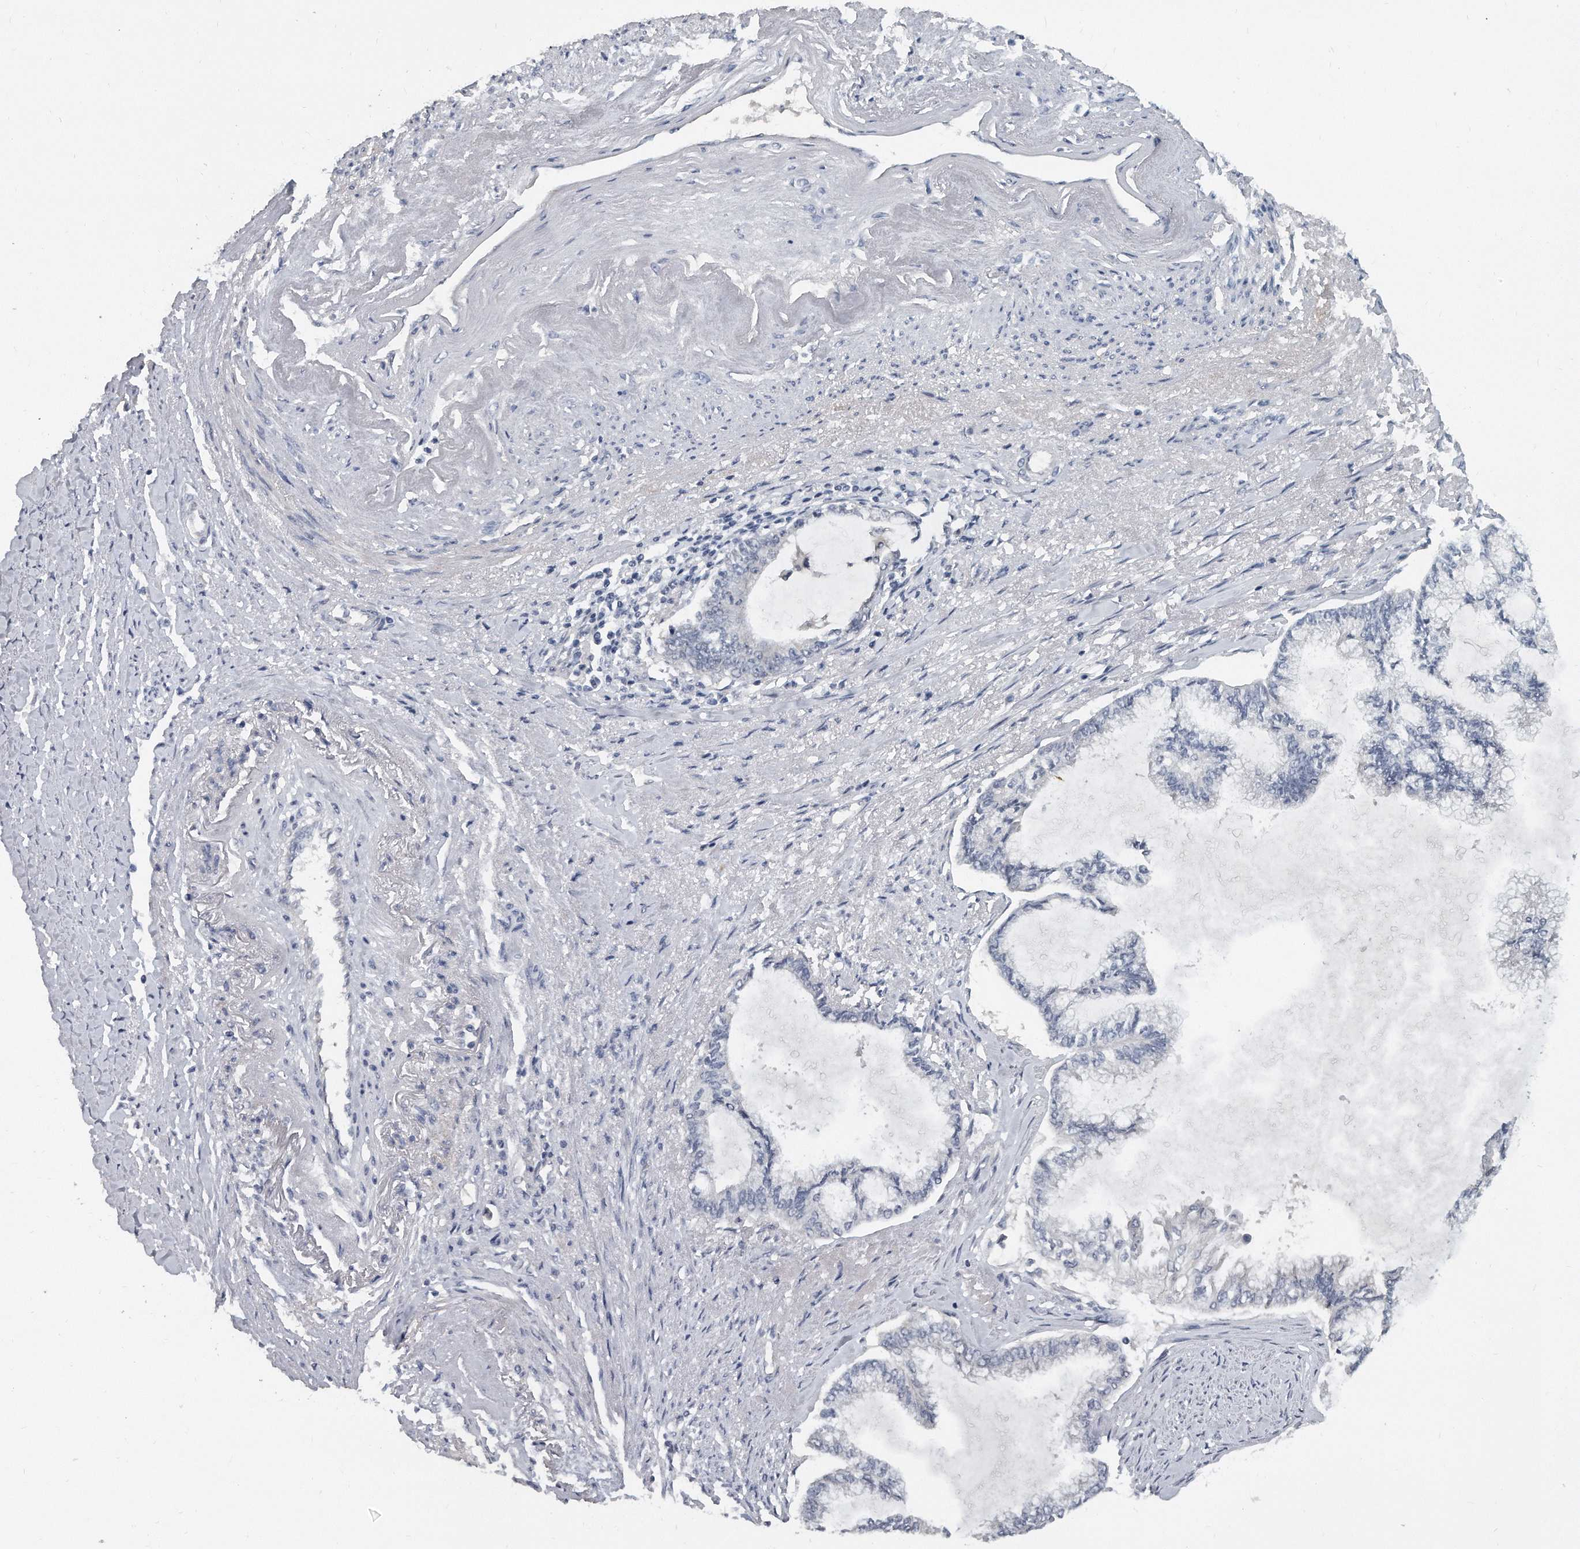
{"staining": {"intensity": "negative", "quantity": "none", "location": "none"}, "tissue": "endometrial cancer", "cell_type": "Tumor cells", "image_type": "cancer", "snomed": [{"axis": "morphology", "description": "Adenocarcinoma, NOS"}, {"axis": "topography", "description": "Endometrium"}], "caption": "Tumor cells are negative for brown protein staining in endometrial cancer (adenocarcinoma).", "gene": "KLHL7", "patient": {"sex": "female", "age": 86}}